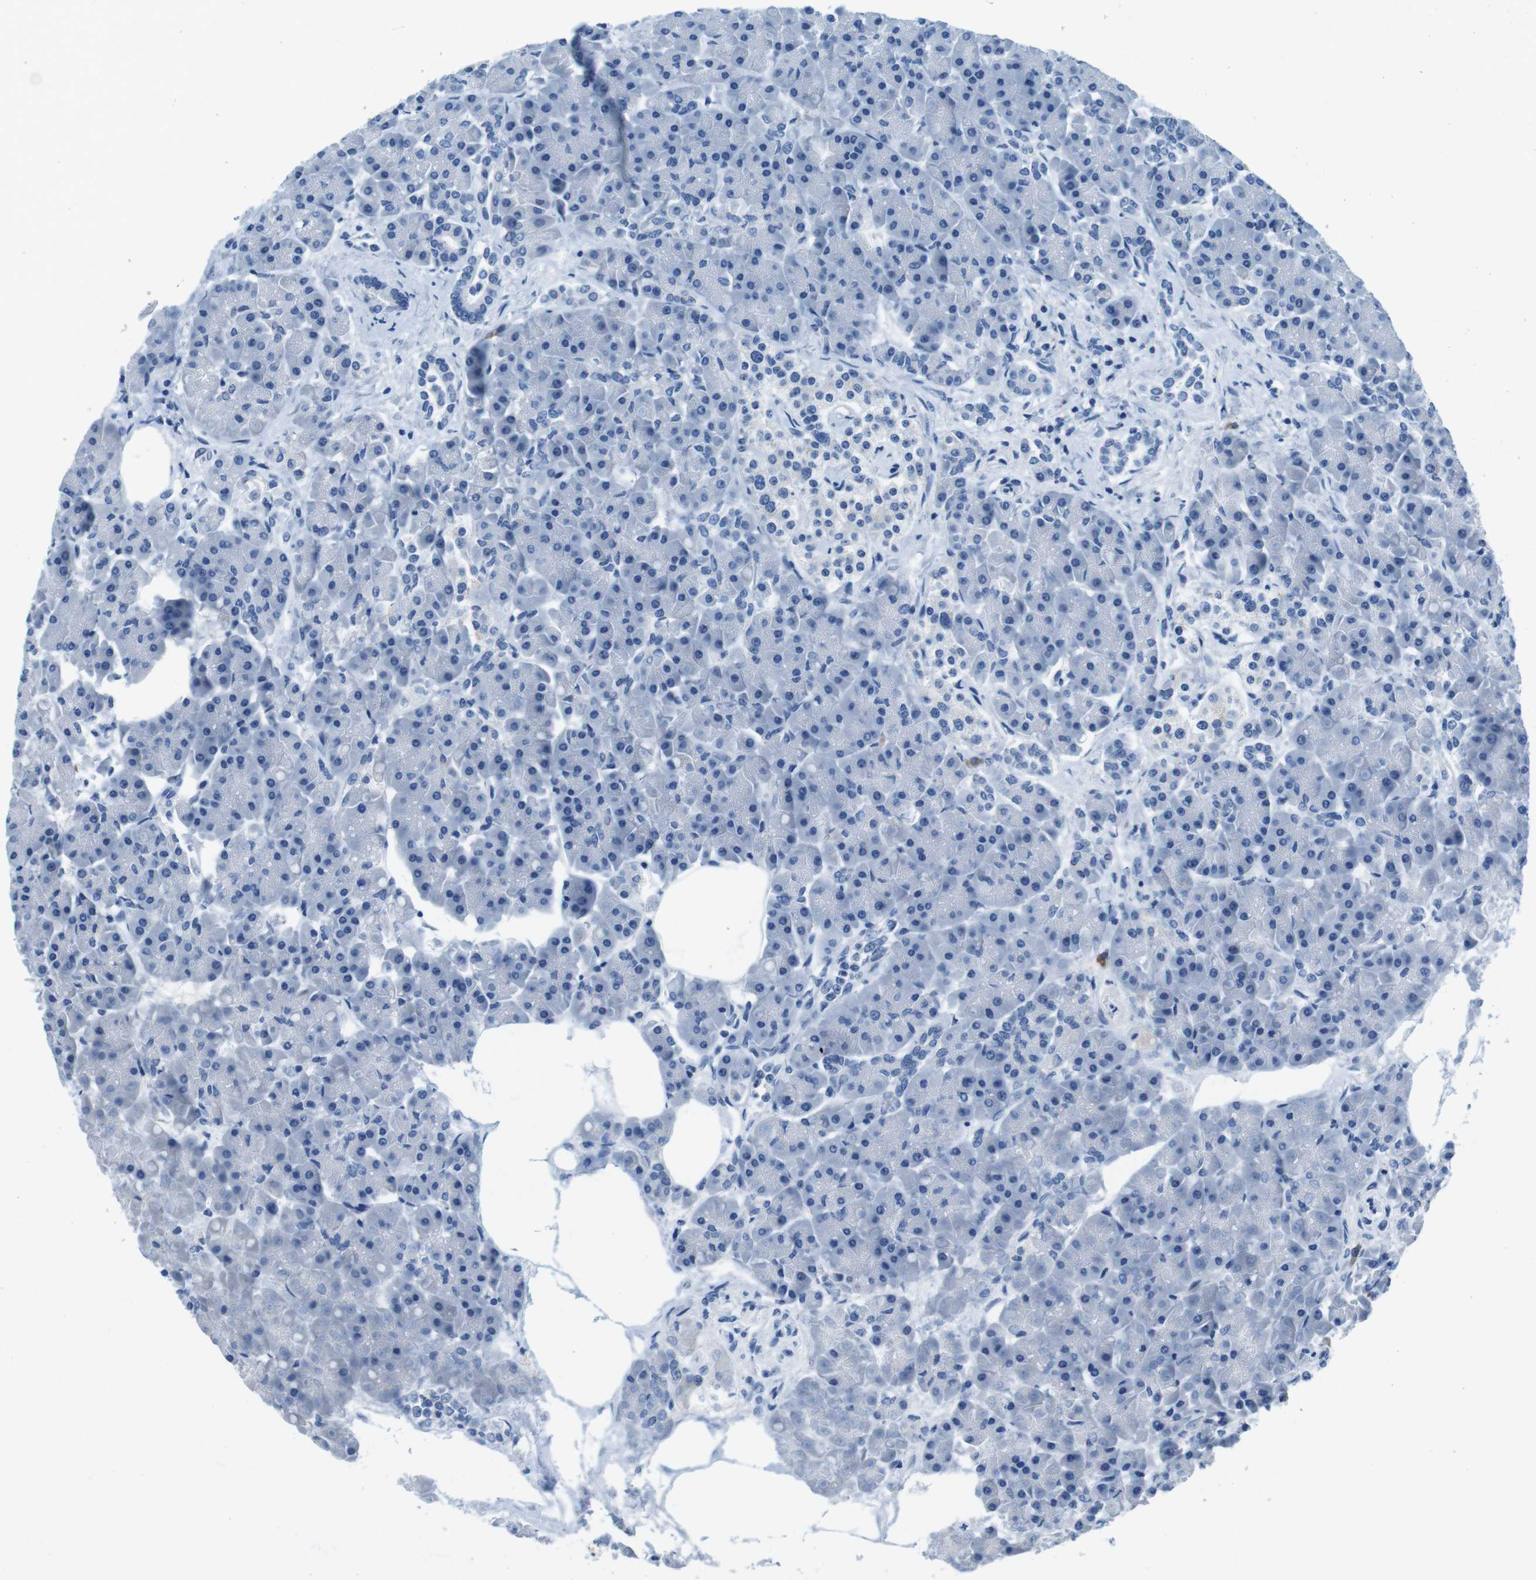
{"staining": {"intensity": "negative", "quantity": "none", "location": "none"}, "tissue": "pancreas", "cell_type": "Exocrine glandular cells", "image_type": "normal", "snomed": [{"axis": "morphology", "description": "Normal tissue, NOS"}, {"axis": "topography", "description": "Pancreas"}], "caption": "There is no significant positivity in exocrine glandular cells of pancreas. (Brightfield microscopy of DAB immunohistochemistry (IHC) at high magnification).", "gene": "IGHD", "patient": {"sex": "female", "age": 70}}